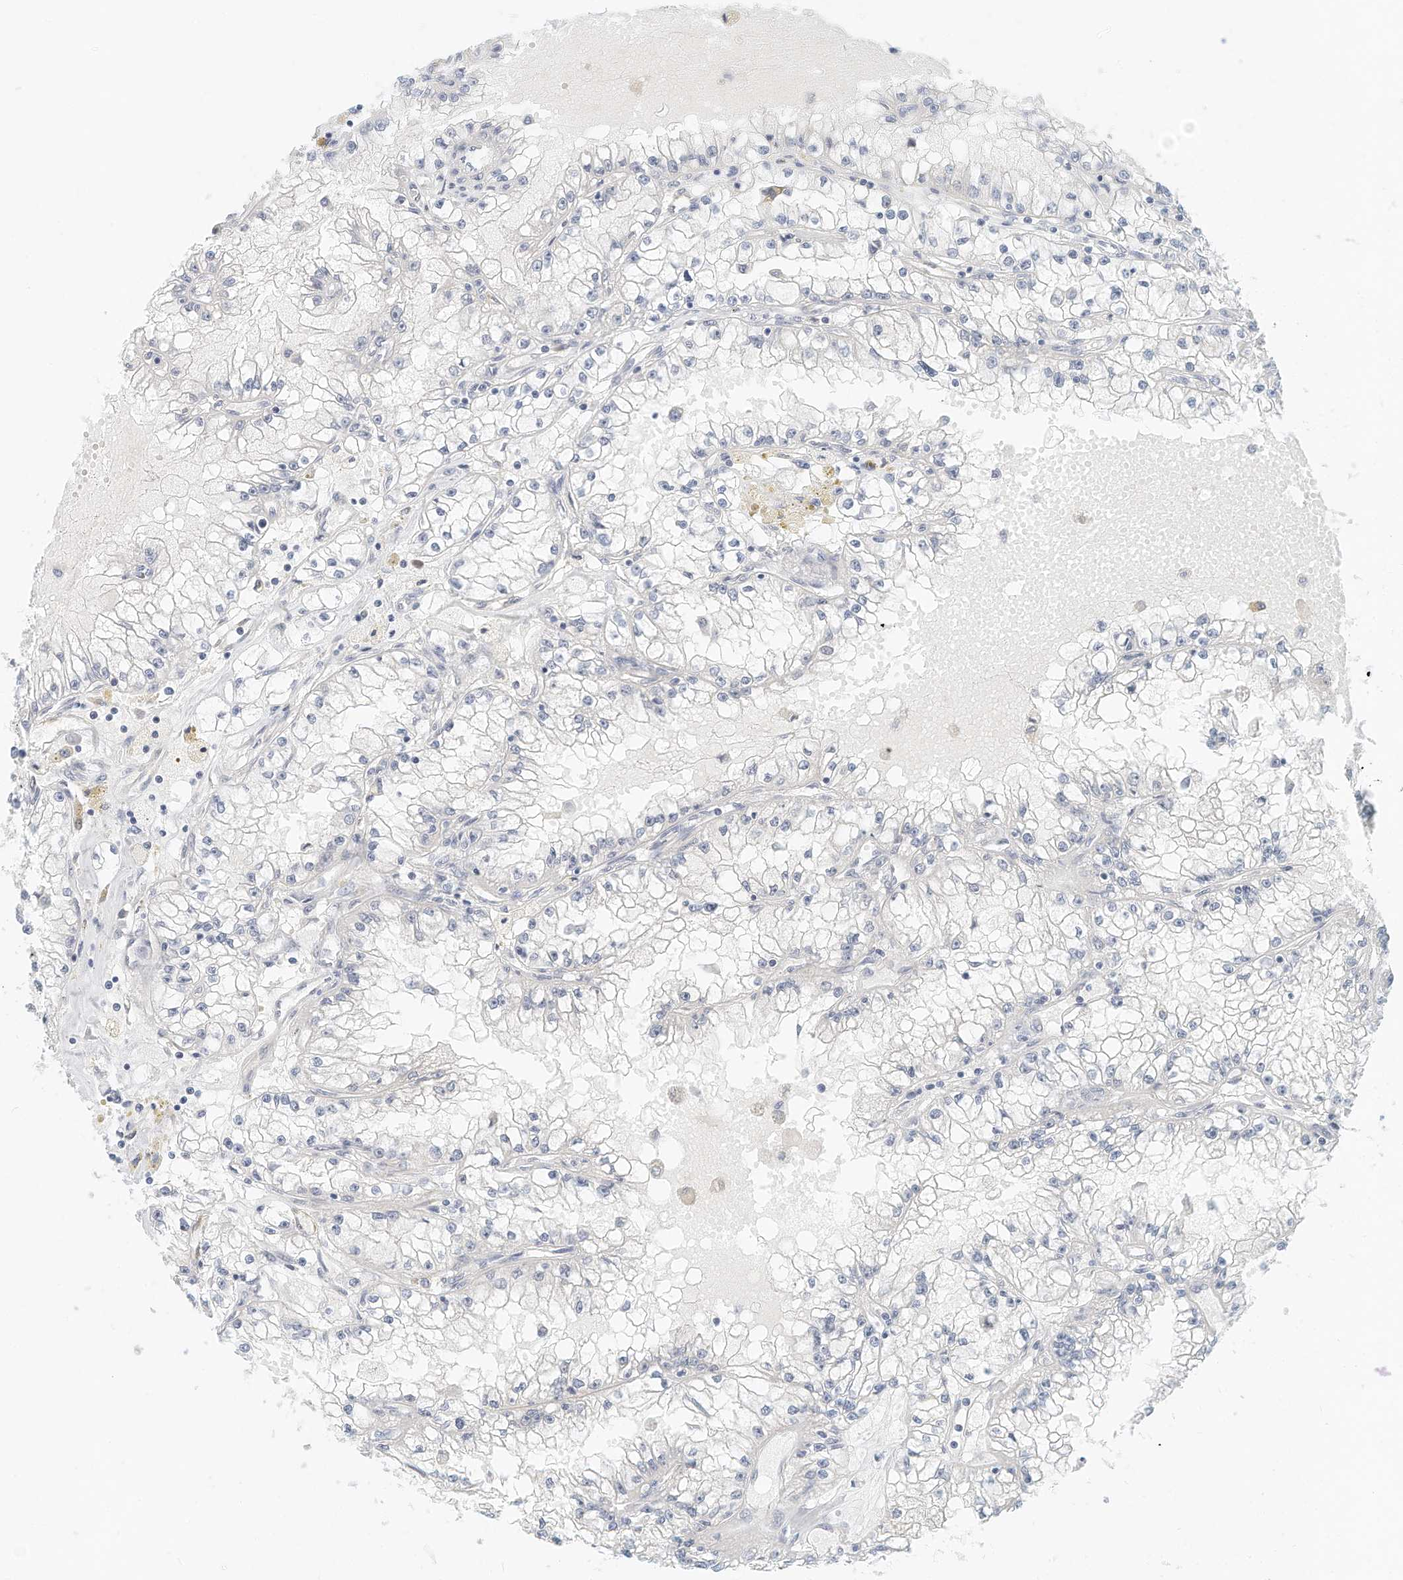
{"staining": {"intensity": "negative", "quantity": "none", "location": "none"}, "tissue": "renal cancer", "cell_type": "Tumor cells", "image_type": "cancer", "snomed": [{"axis": "morphology", "description": "Adenocarcinoma, NOS"}, {"axis": "topography", "description": "Kidney"}], "caption": "Protein analysis of renal cancer (adenocarcinoma) displays no significant positivity in tumor cells.", "gene": "ARHGAP28", "patient": {"sex": "male", "age": 56}}